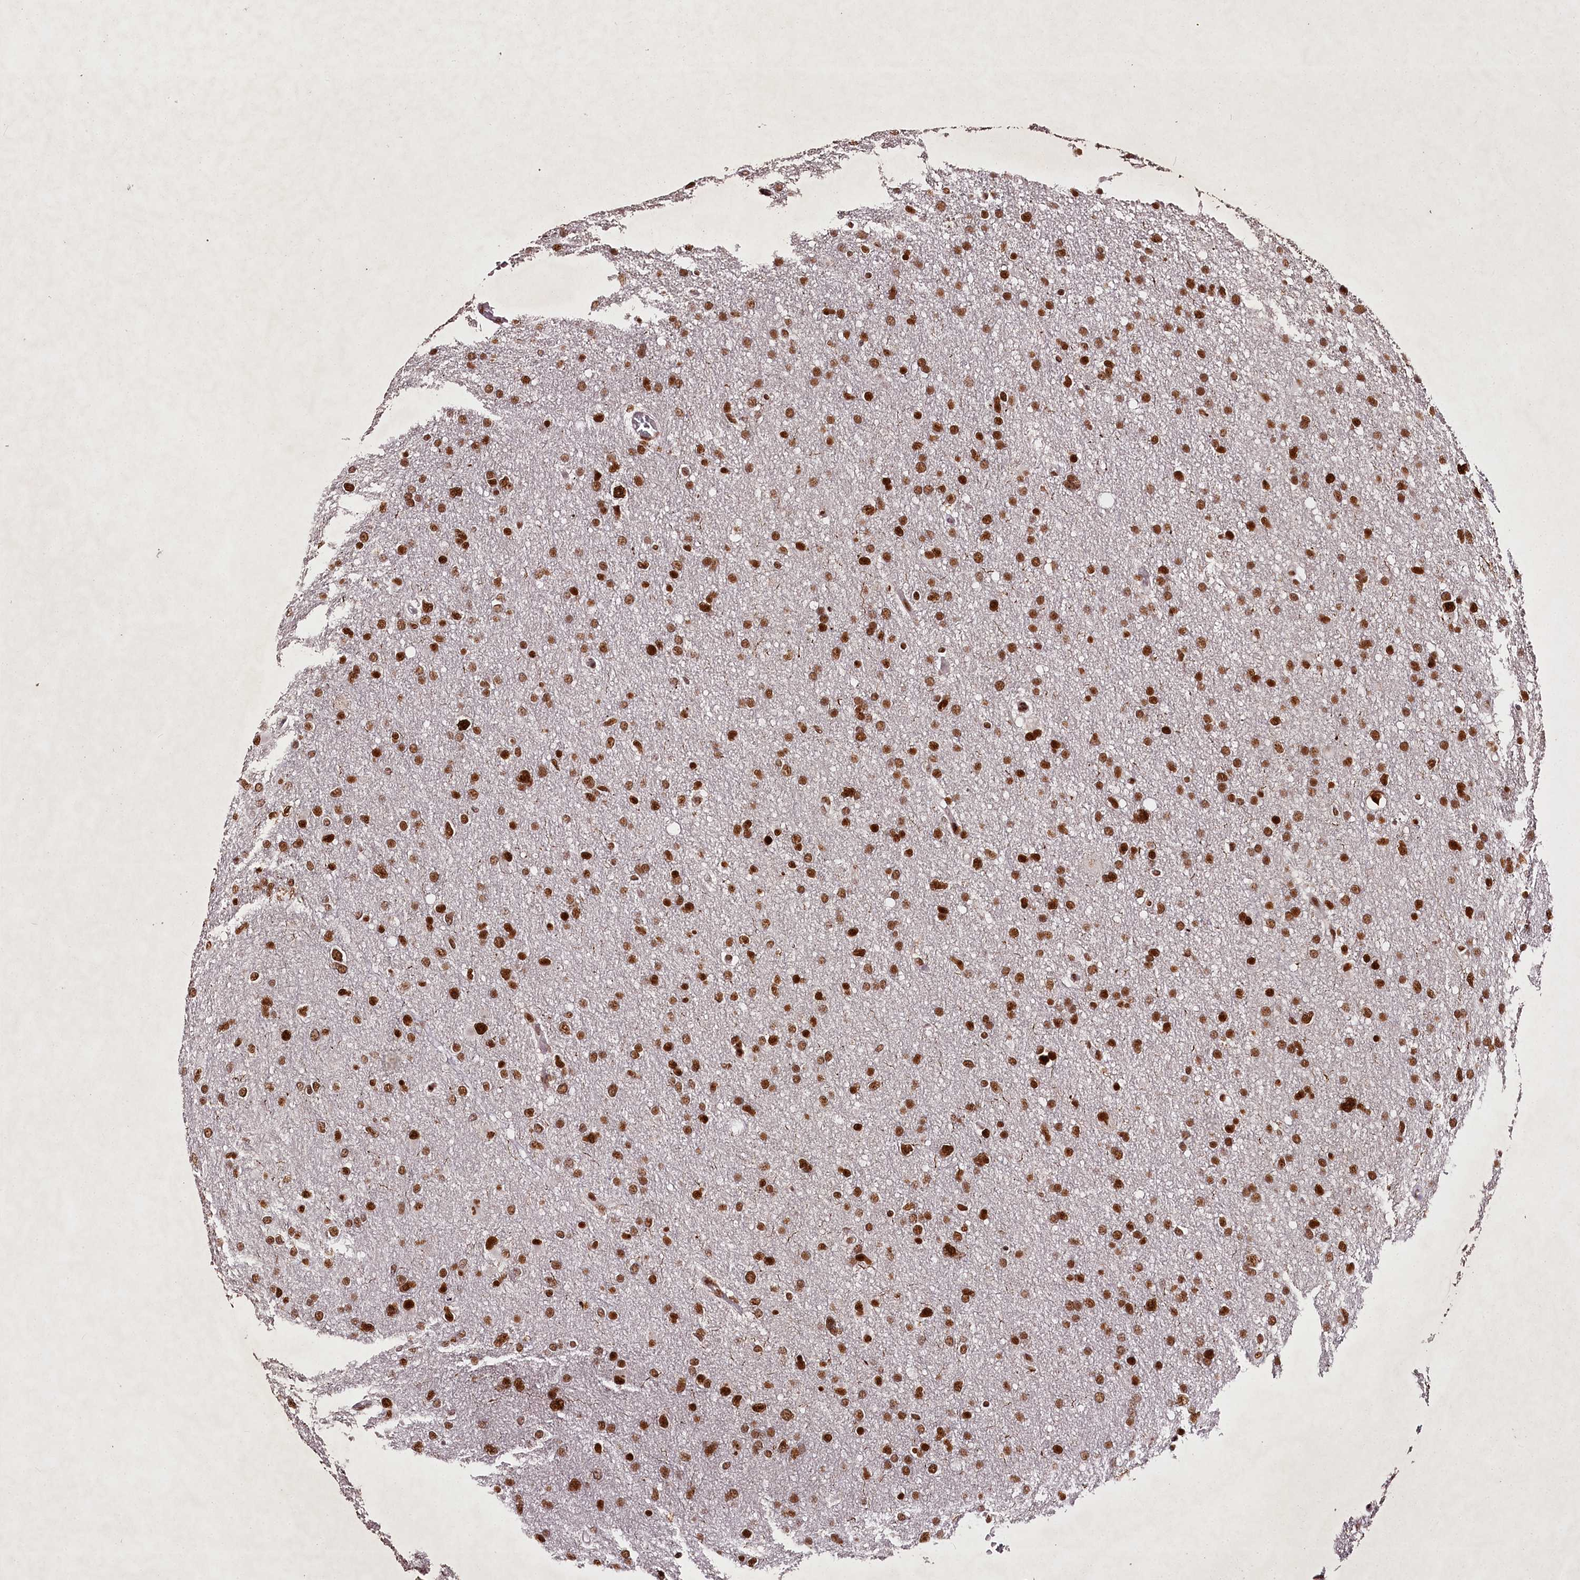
{"staining": {"intensity": "strong", "quantity": ">75%", "location": "nuclear"}, "tissue": "glioma", "cell_type": "Tumor cells", "image_type": "cancer", "snomed": [{"axis": "morphology", "description": "Glioma, malignant, High grade"}, {"axis": "topography", "description": "Cerebral cortex"}], "caption": "Glioma was stained to show a protein in brown. There is high levels of strong nuclear expression in approximately >75% of tumor cells.", "gene": "PSPC1", "patient": {"sex": "female", "age": 36}}